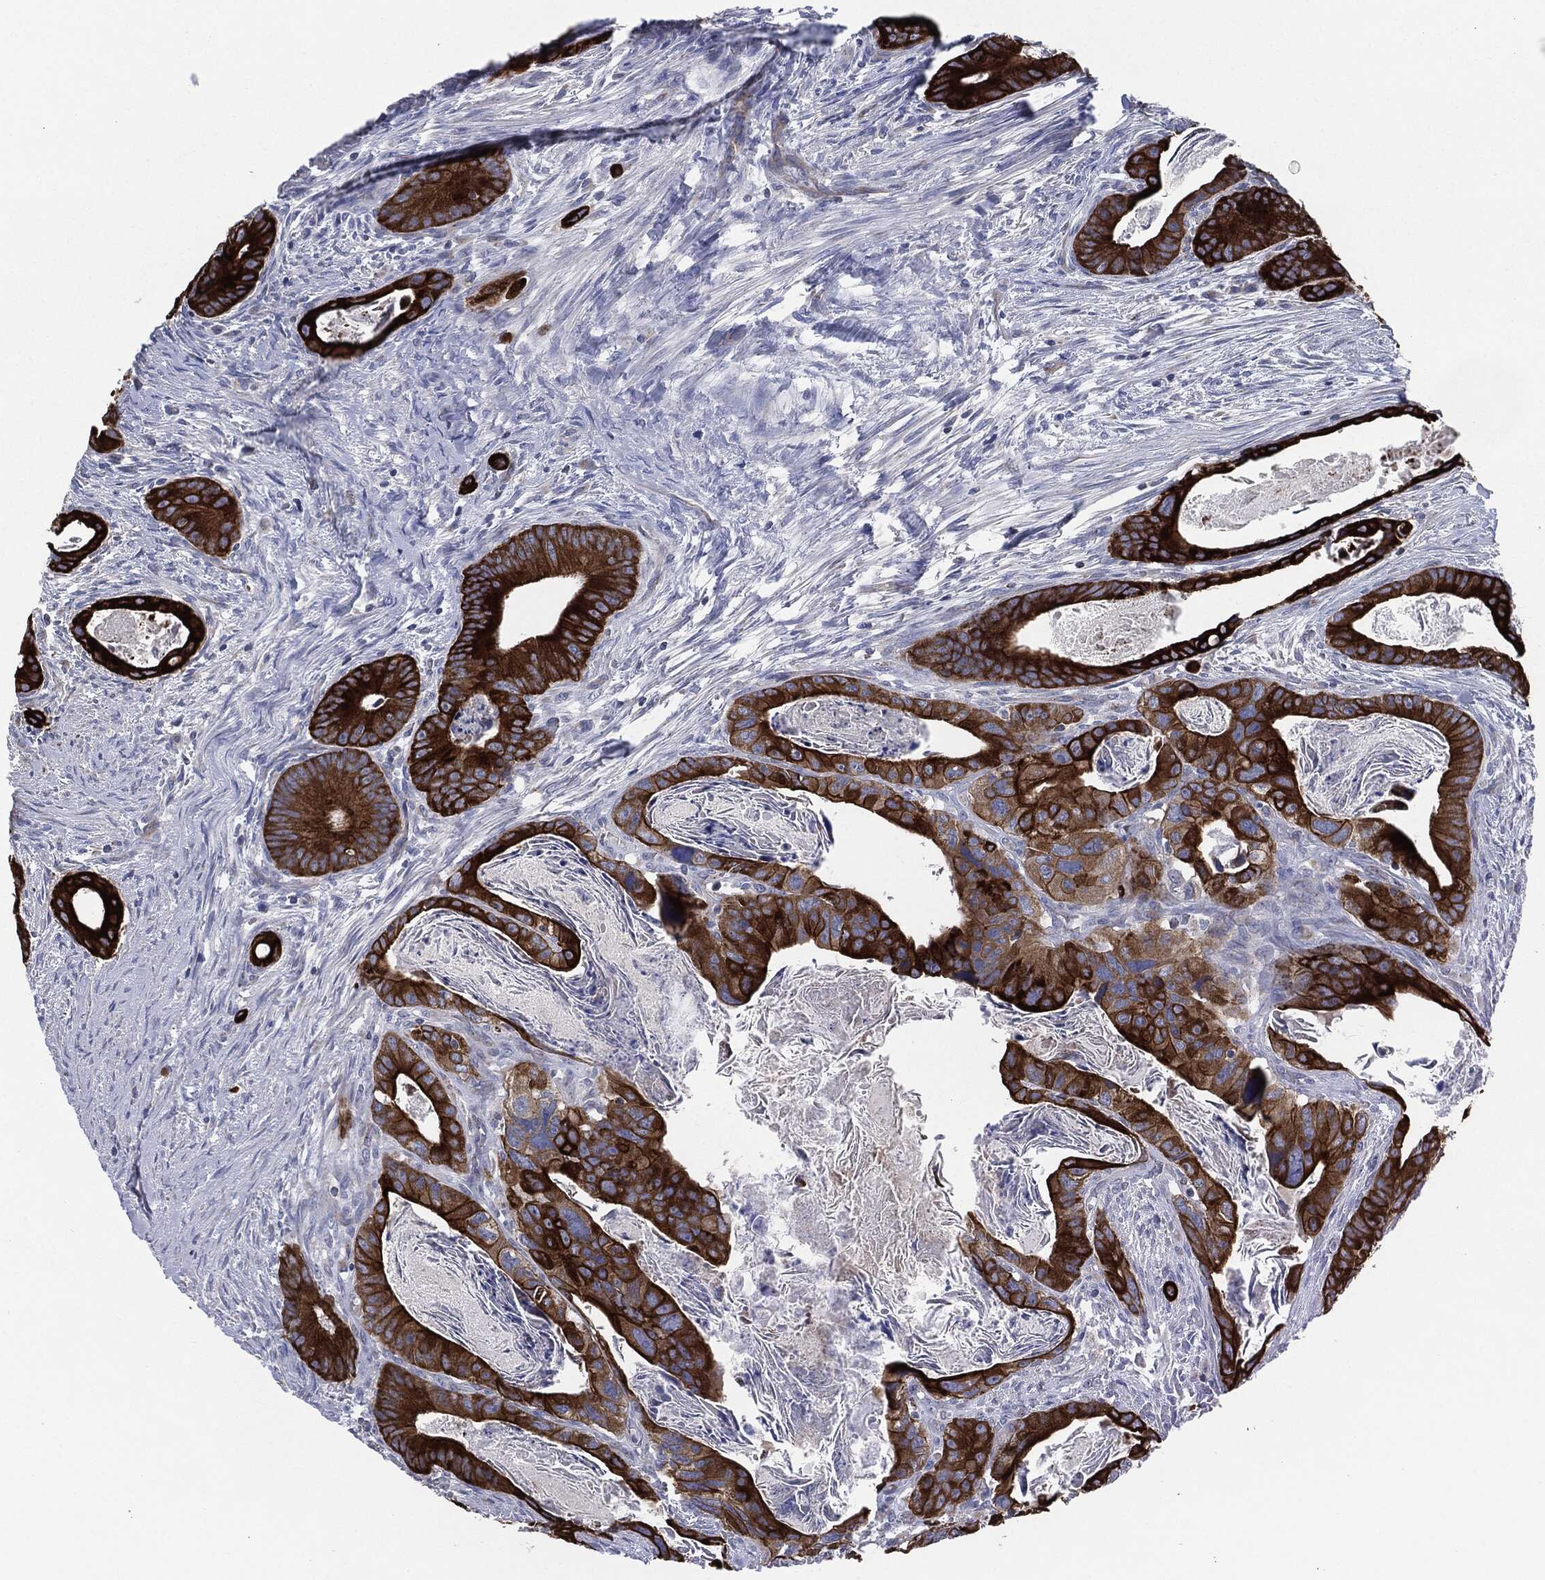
{"staining": {"intensity": "strong", "quantity": ">75%", "location": "cytoplasmic/membranous"}, "tissue": "colorectal cancer", "cell_type": "Tumor cells", "image_type": "cancer", "snomed": [{"axis": "morphology", "description": "Adenocarcinoma, NOS"}, {"axis": "topography", "description": "Rectum"}], "caption": "A histopathology image showing strong cytoplasmic/membranous staining in about >75% of tumor cells in colorectal cancer (adenocarcinoma), as visualized by brown immunohistochemical staining.", "gene": "SHROOM2", "patient": {"sex": "male", "age": 64}}